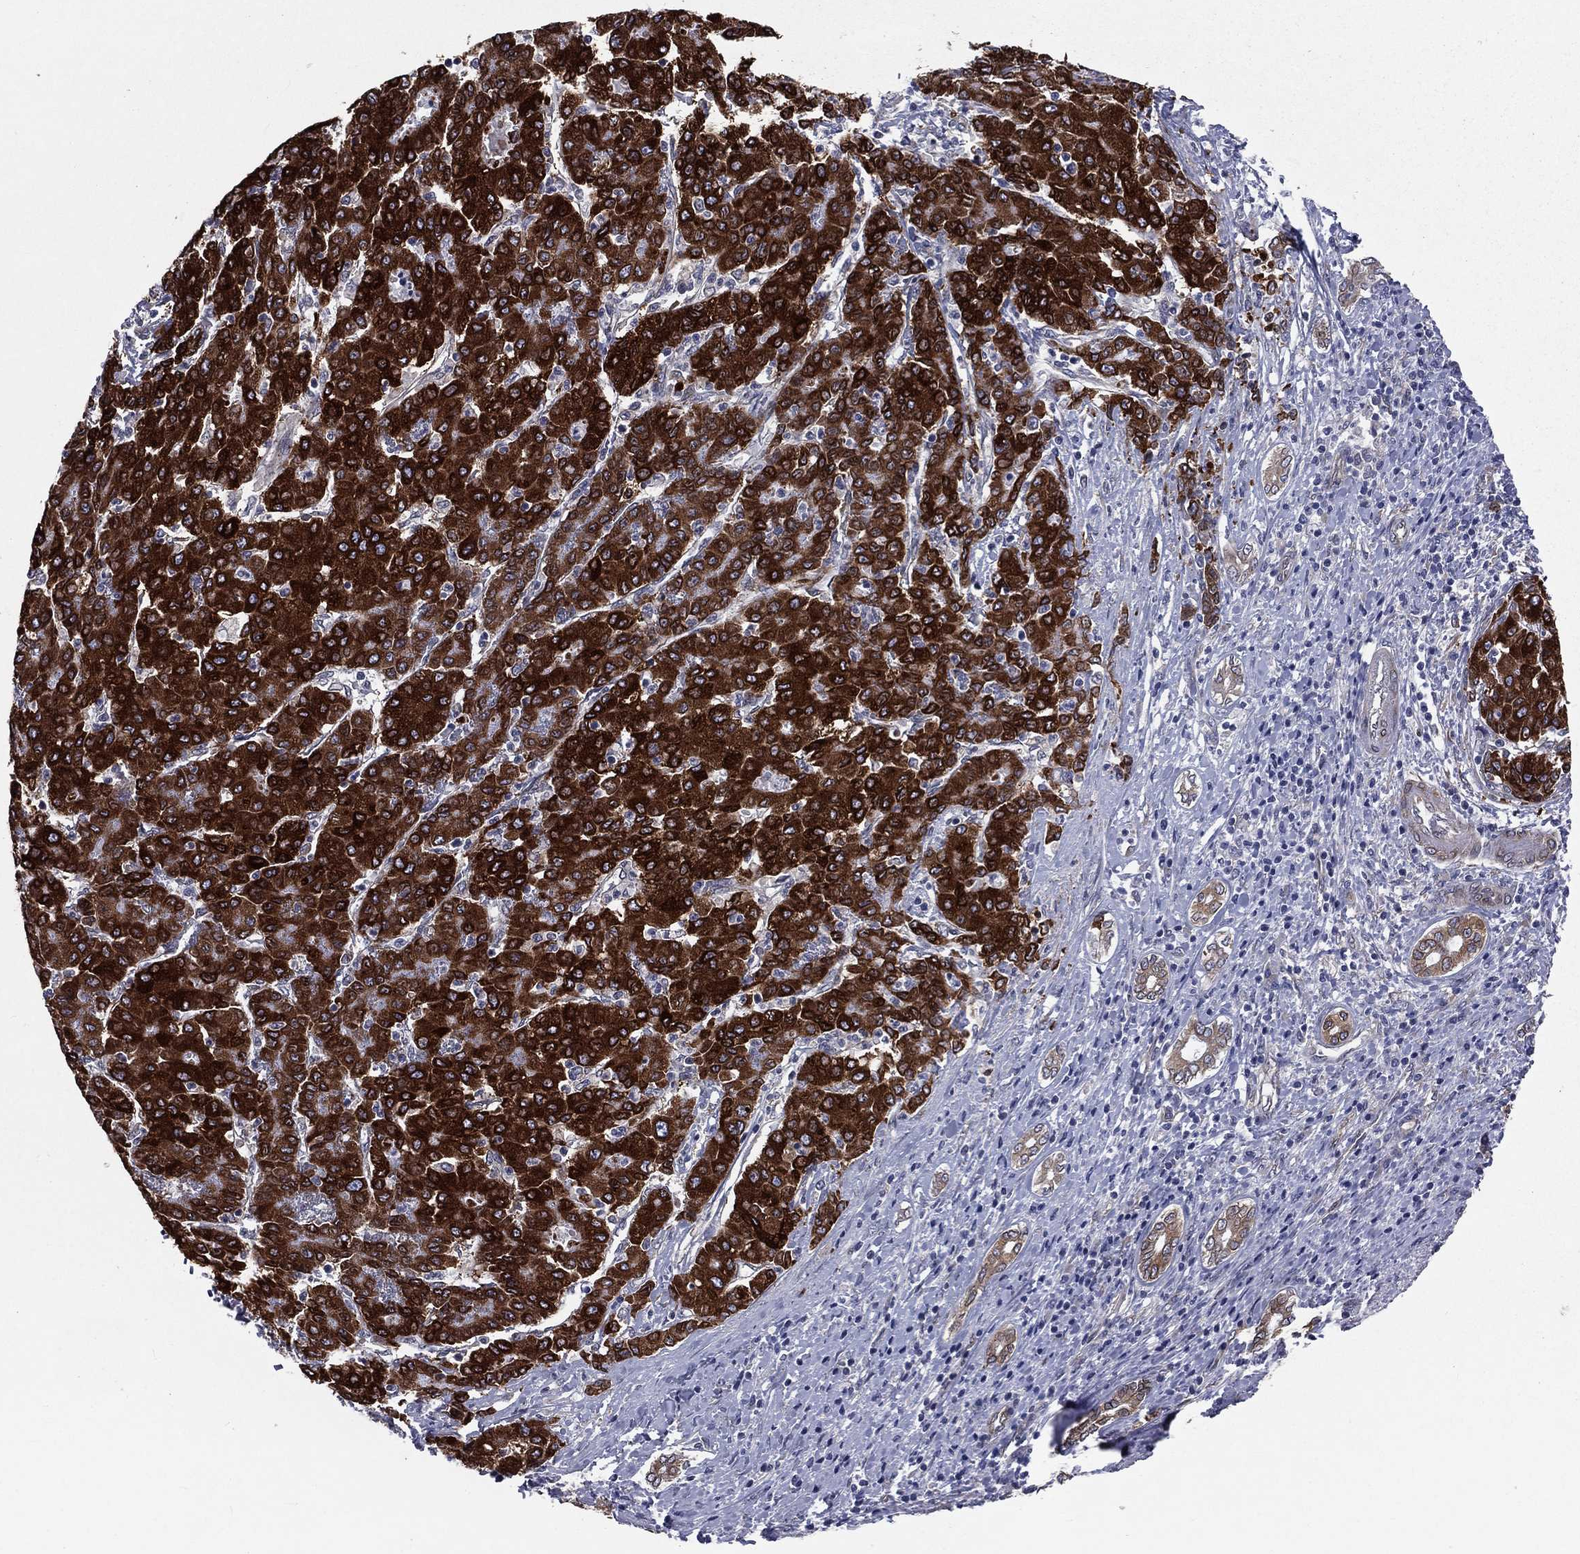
{"staining": {"intensity": "strong", "quantity": ">75%", "location": "cytoplasmic/membranous"}, "tissue": "liver cancer", "cell_type": "Tumor cells", "image_type": "cancer", "snomed": [{"axis": "morphology", "description": "Carcinoma, Hepatocellular, NOS"}, {"axis": "topography", "description": "Liver"}], "caption": "IHC staining of liver cancer, which reveals high levels of strong cytoplasmic/membranous staining in about >75% of tumor cells indicating strong cytoplasmic/membranous protein expression. The staining was performed using DAB (3,3'-diaminobenzidine) (brown) for protein detection and nuclei were counterstained in hematoxylin (blue).", "gene": "PGRMC1", "patient": {"sex": "male", "age": 65}}